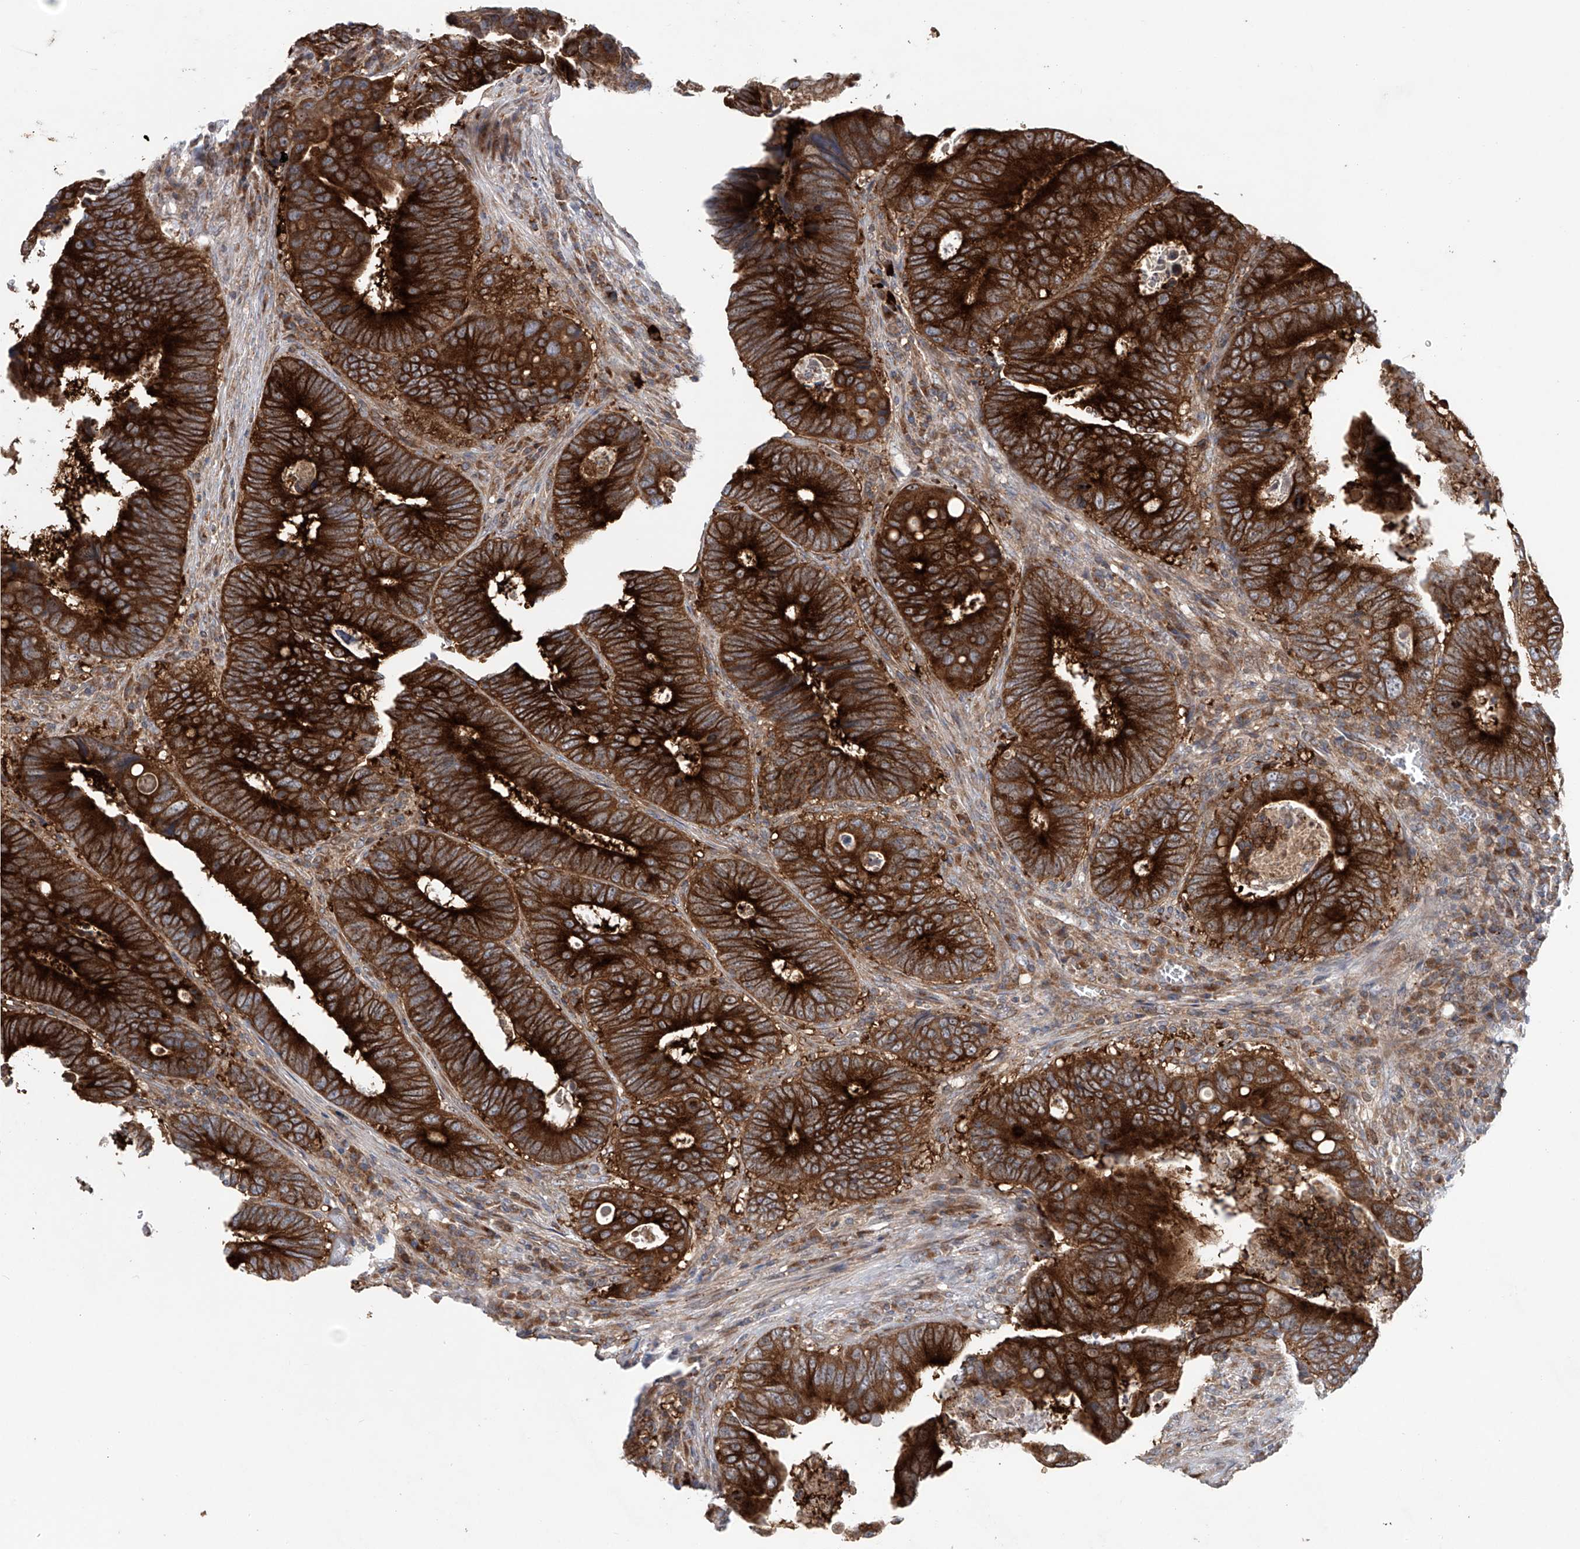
{"staining": {"intensity": "strong", "quantity": ">75%", "location": "cytoplasmic/membranous"}, "tissue": "colorectal cancer", "cell_type": "Tumor cells", "image_type": "cancer", "snomed": [{"axis": "morphology", "description": "Adenocarcinoma, NOS"}, {"axis": "topography", "description": "Colon"}], "caption": "A high-resolution histopathology image shows immunohistochemistry (IHC) staining of colorectal adenocarcinoma, which reveals strong cytoplasmic/membranous expression in about >75% of tumor cells.", "gene": "KLC4", "patient": {"sex": "male", "age": 72}}